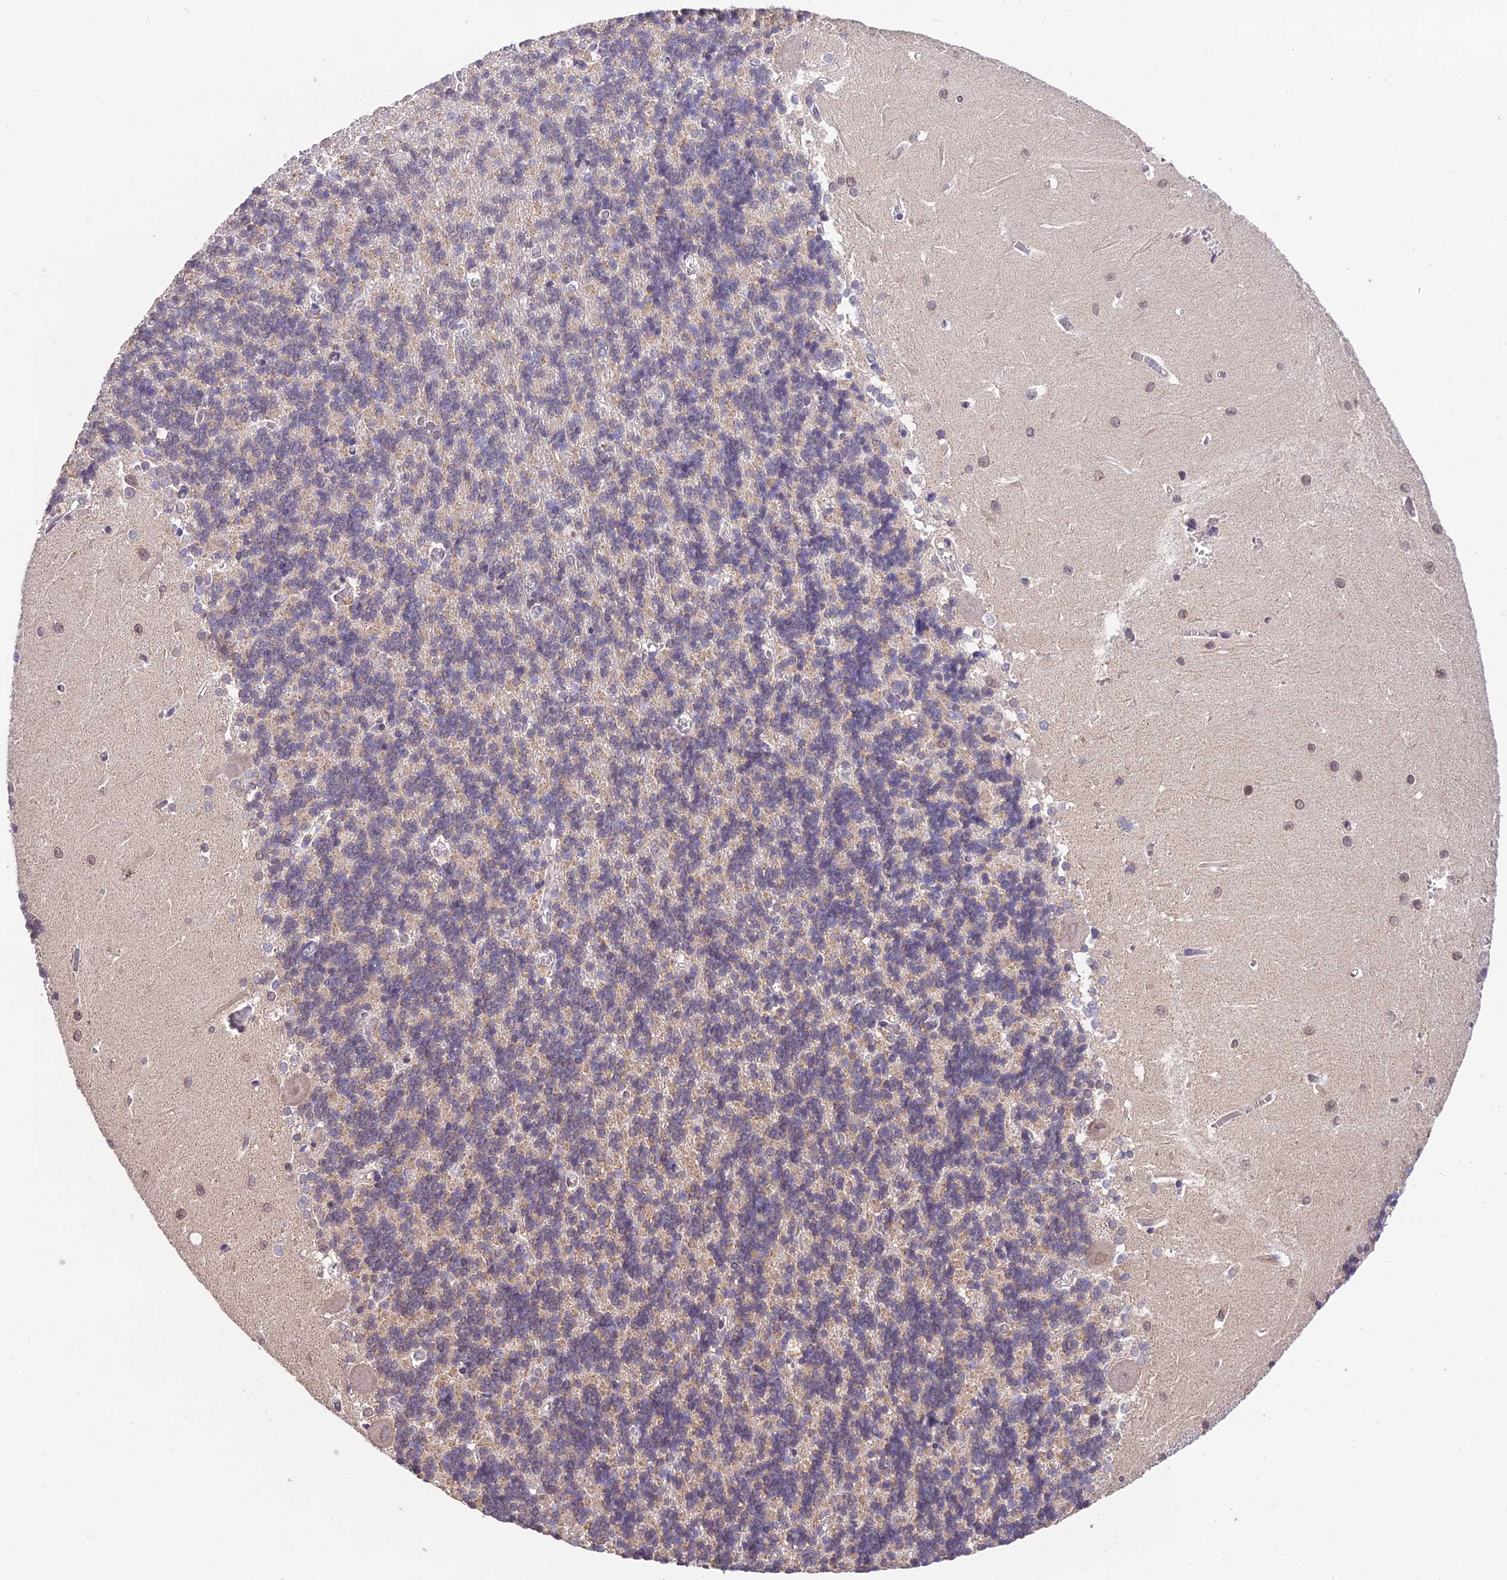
{"staining": {"intensity": "weak", "quantity": "<25%", "location": "cytoplasmic/membranous"}, "tissue": "cerebellum", "cell_type": "Cells in granular layer", "image_type": "normal", "snomed": [{"axis": "morphology", "description": "Normal tissue, NOS"}, {"axis": "topography", "description": "Cerebellum"}], "caption": "This micrograph is of normal cerebellum stained with immunohistochemistry to label a protein in brown with the nuclei are counter-stained blue. There is no expression in cells in granular layer.", "gene": "PGK1", "patient": {"sex": "male", "age": 37}}